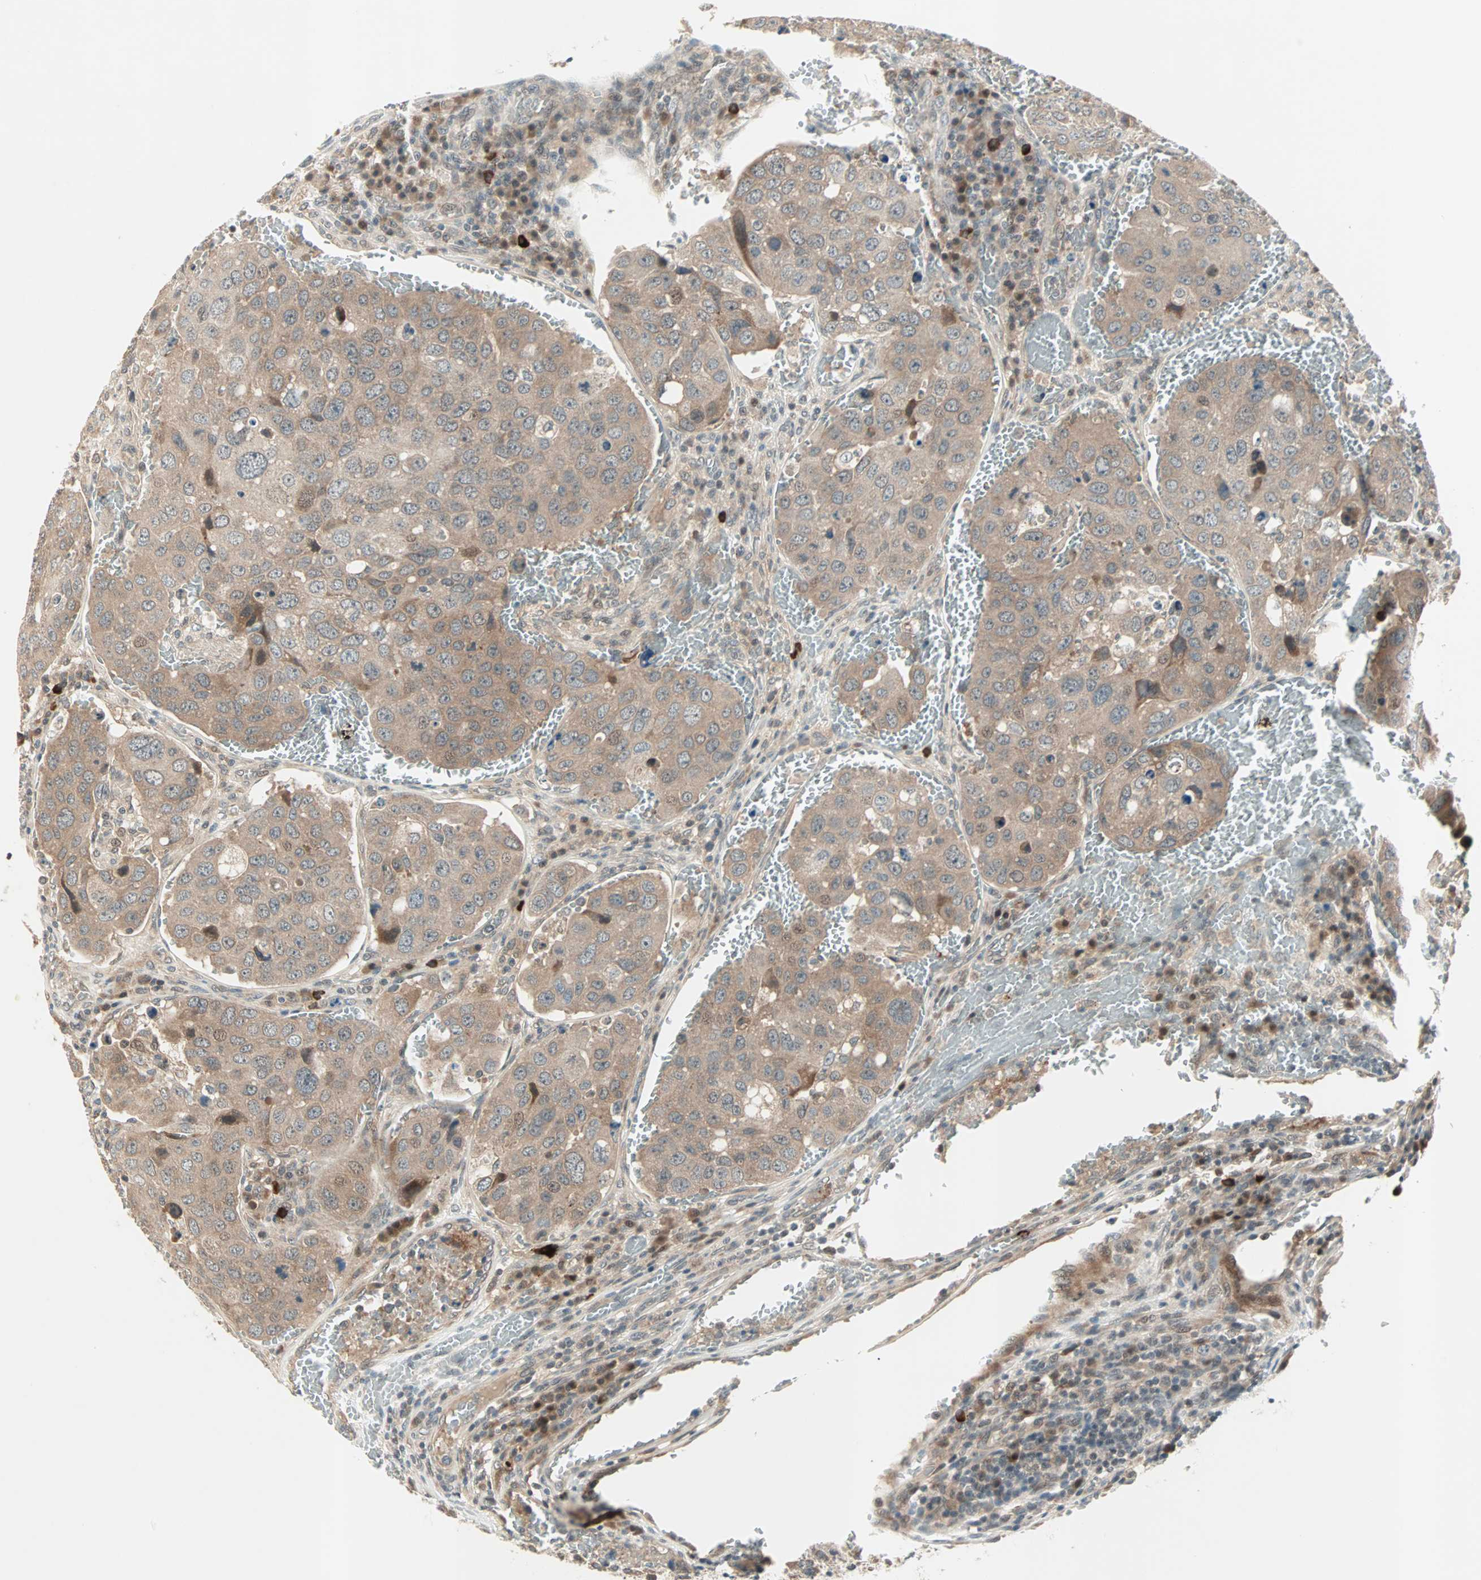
{"staining": {"intensity": "weak", "quantity": ">75%", "location": "cytoplasmic/membranous"}, "tissue": "urothelial cancer", "cell_type": "Tumor cells", "image_type": "cancer", "snomed": [{"axis": "morphology", "description": "Urothelial carcinoma, High grade"}, {"axis": "topography", "description": "Lymph node"}, {"axis": "topography", "description": "Urinary bladder"}], "caption": "Weak cytoplasmic/membranous positivity for a protein is appreciated in about >75% of tumor cells of urothelial cancer using IHC.", "gene": "PGBD1", "patient": {"sex": "male", "age": 51}}